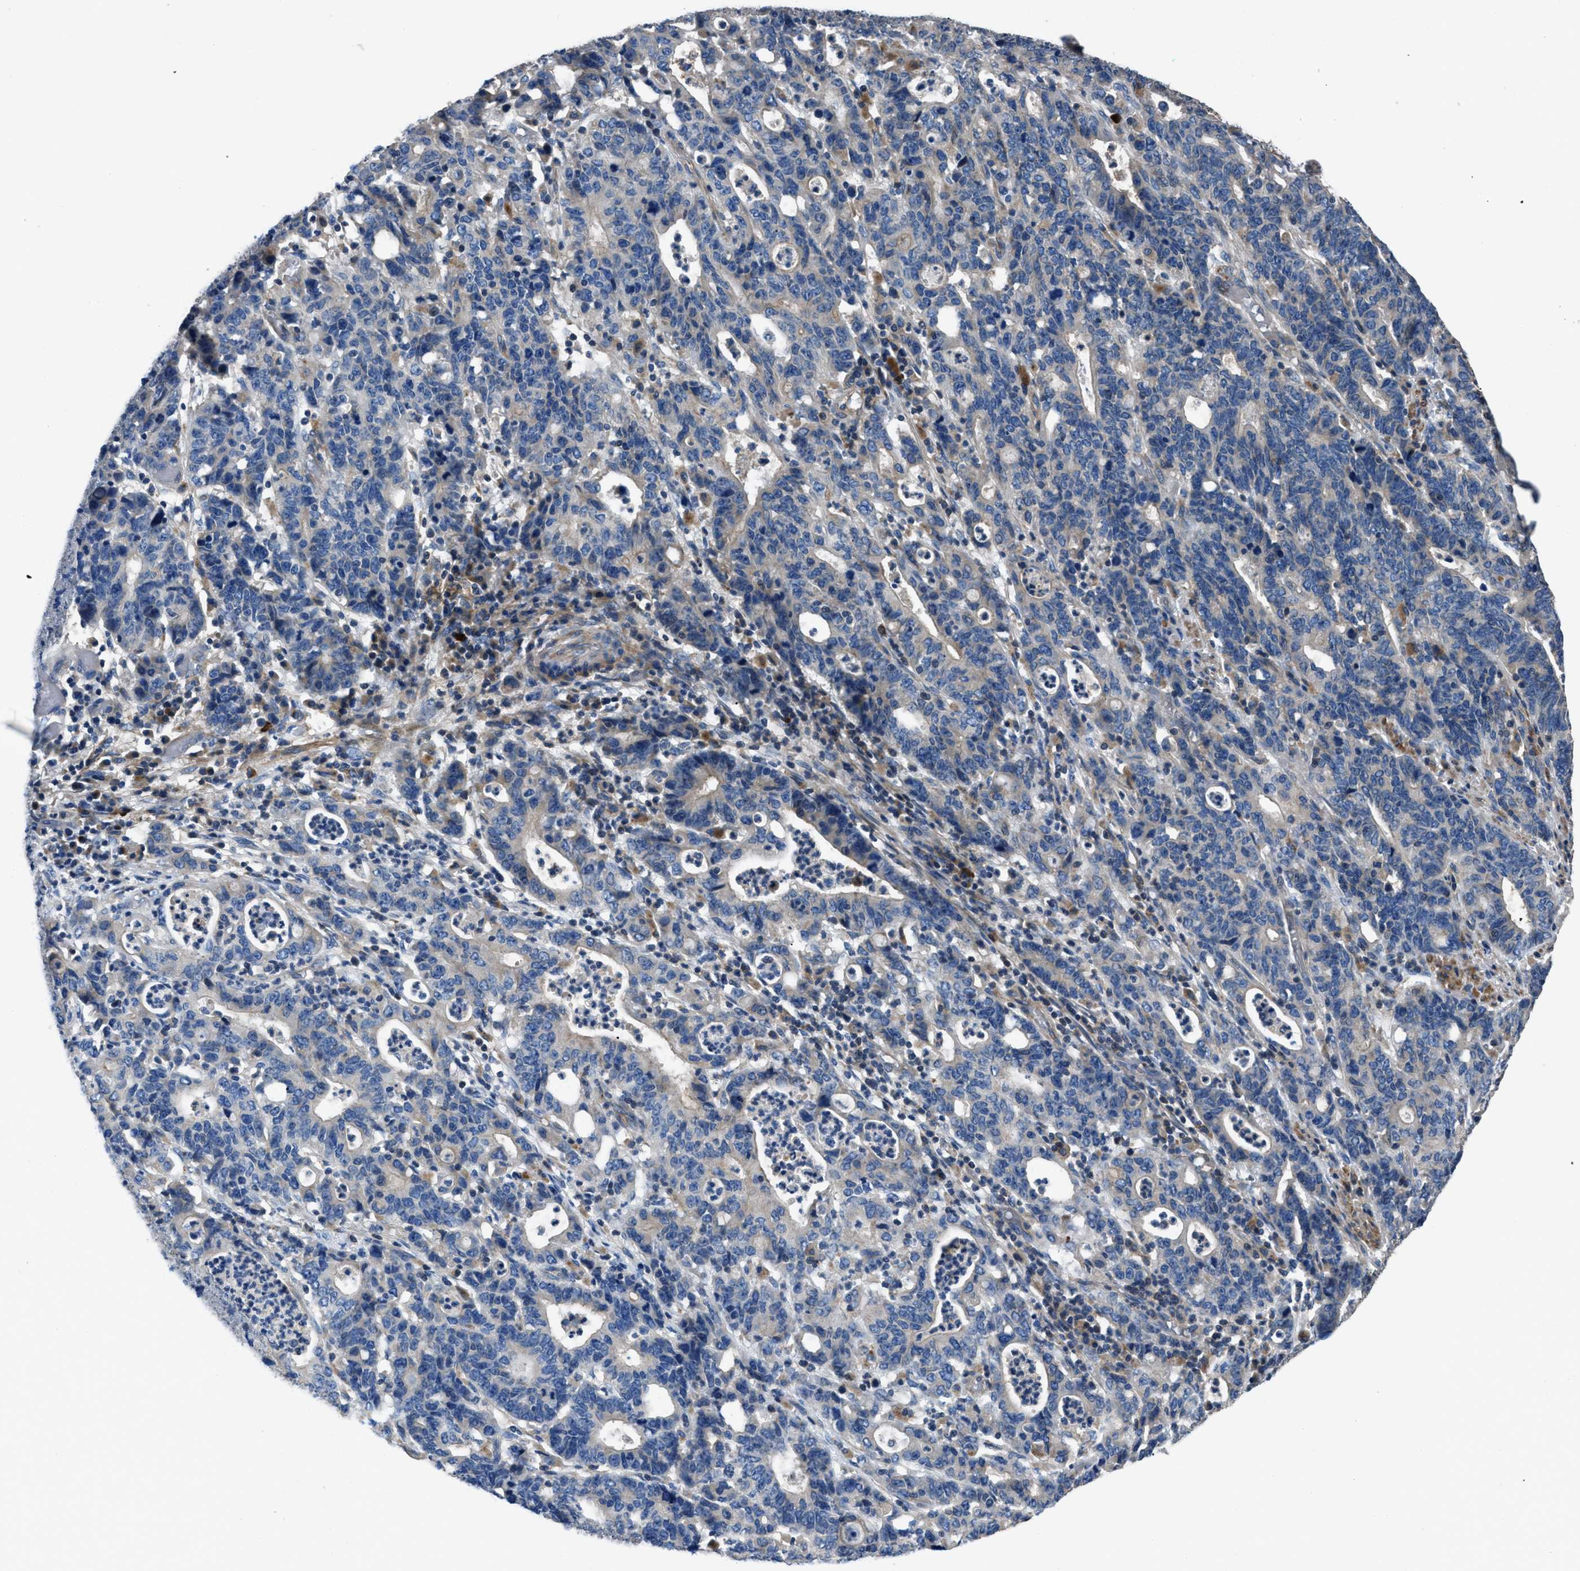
{"staining": {"intensity": "negative", "quantity": "none", "location": "none"}, "tissue": "stomach cancer", "cell_type": "Tumor cells", "image_type": "cancer", "snomed": [{"axis": "morphology", "description": "Adenocarcinoma, NOS"}, {"axis": "topography", "description": "Stomach, upper"}], "caption": "The immunohistochemistry (IHC) micrograph has no significant positivity in tumor cells of adenocarcinoma (stomach) tissue.", "gene": "SGCZ", "patient": {"sex": "male", "age": 69}}